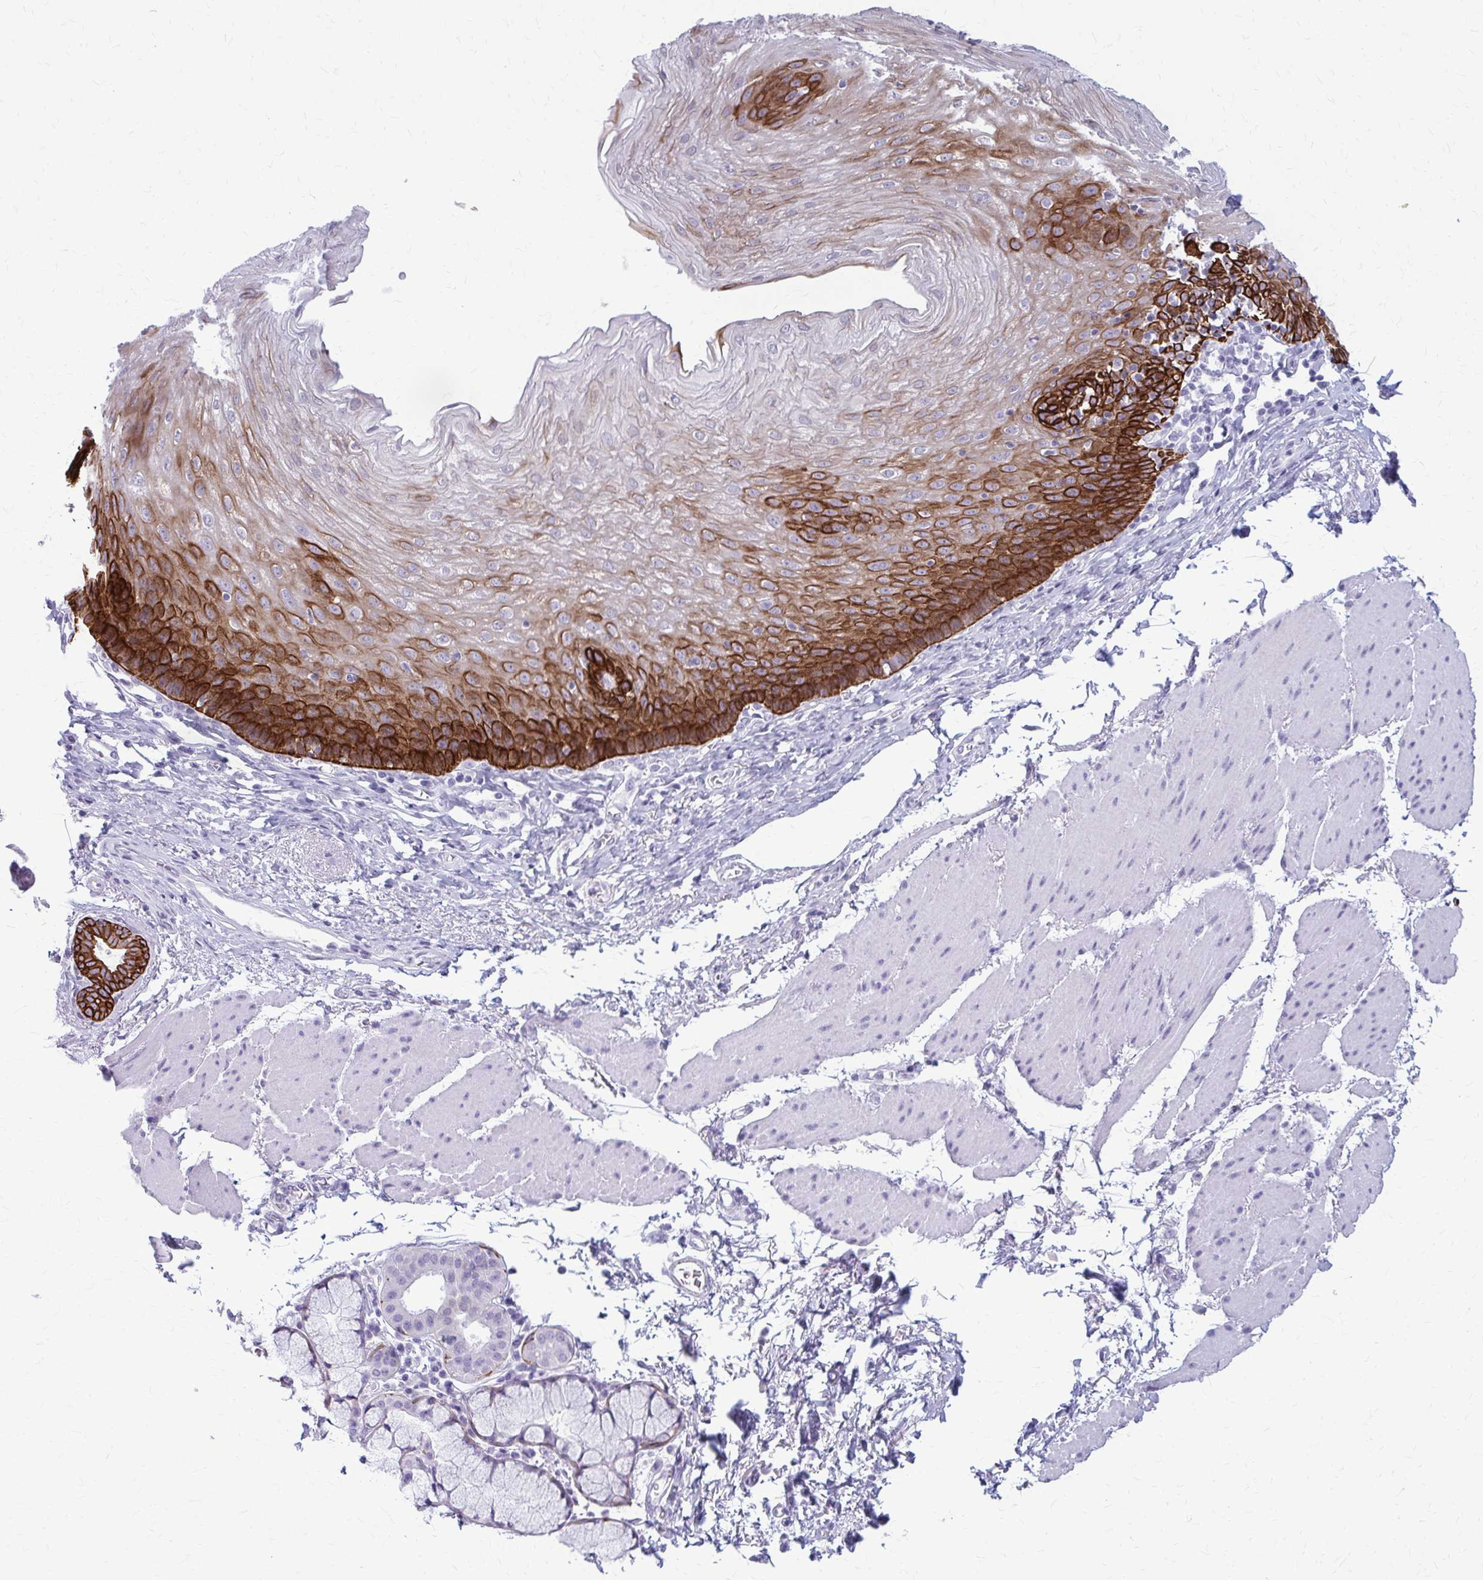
{"staining": {"intensity": "strong", "quantity": "25%-75%", "location": "cytoplasmic/membranous"}, "tissue": "esophagus", "cell_type": "Squamous epithelial cells", "image_type": "normal", "snomed": [{"axis": "morphology", "description": "Normal tissue, NOS"}, {"axis": "topography", "description": "Esophagus"}], "caption": "IHC histopathology image of normal human esophagus stained for a protein (brown), which exhibits high levels of strong cytoplasmic/membranous staining in approximately 25%-75% of squamous epithelial cells.", "gene": "KRT5", "patient": {"sex": "female", "age": 81}}